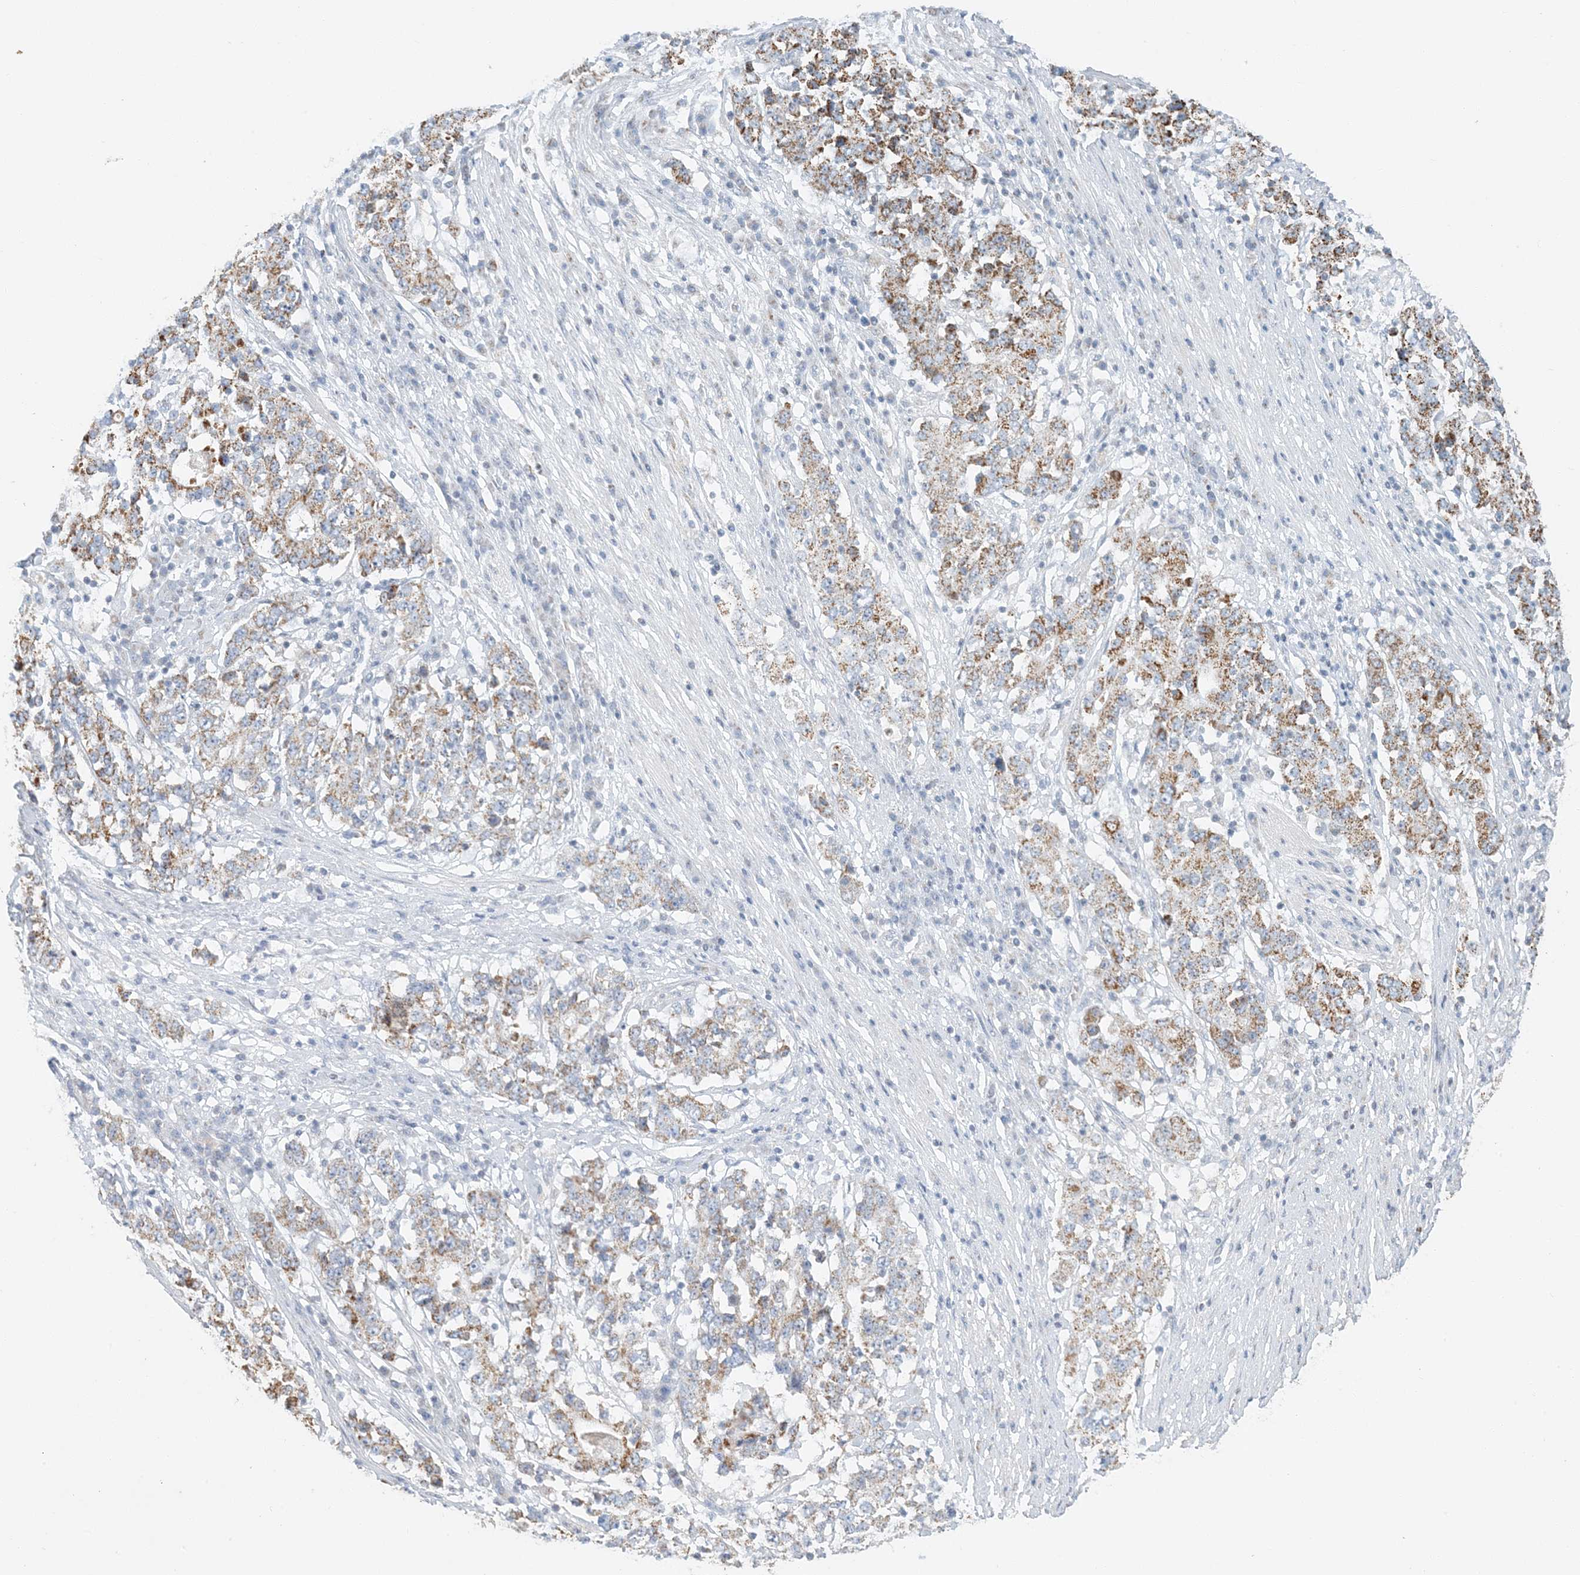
{"staining": {"intensity": "moderate", "quantity": ">75%", "location": "cytoplasmic/membranous"}, "tissue": "stomach cancer", "cell_type": "Tumor cells", "image_type": "cancer", "snomed": [{"axis": "morphology", "description": "Adenocarcinoma, NOS"}, {"axis": "topography", "description": "Stomach"}], "caption": "Immunohistochemistry (IHC) of human stomach adenocarcinoma shows medium levels of moderate cytoplasmic/membranous expression in approximately >75% of tumor cells.", "gene": "BDH1", "patient": {"sex": "male", "age": 59}}